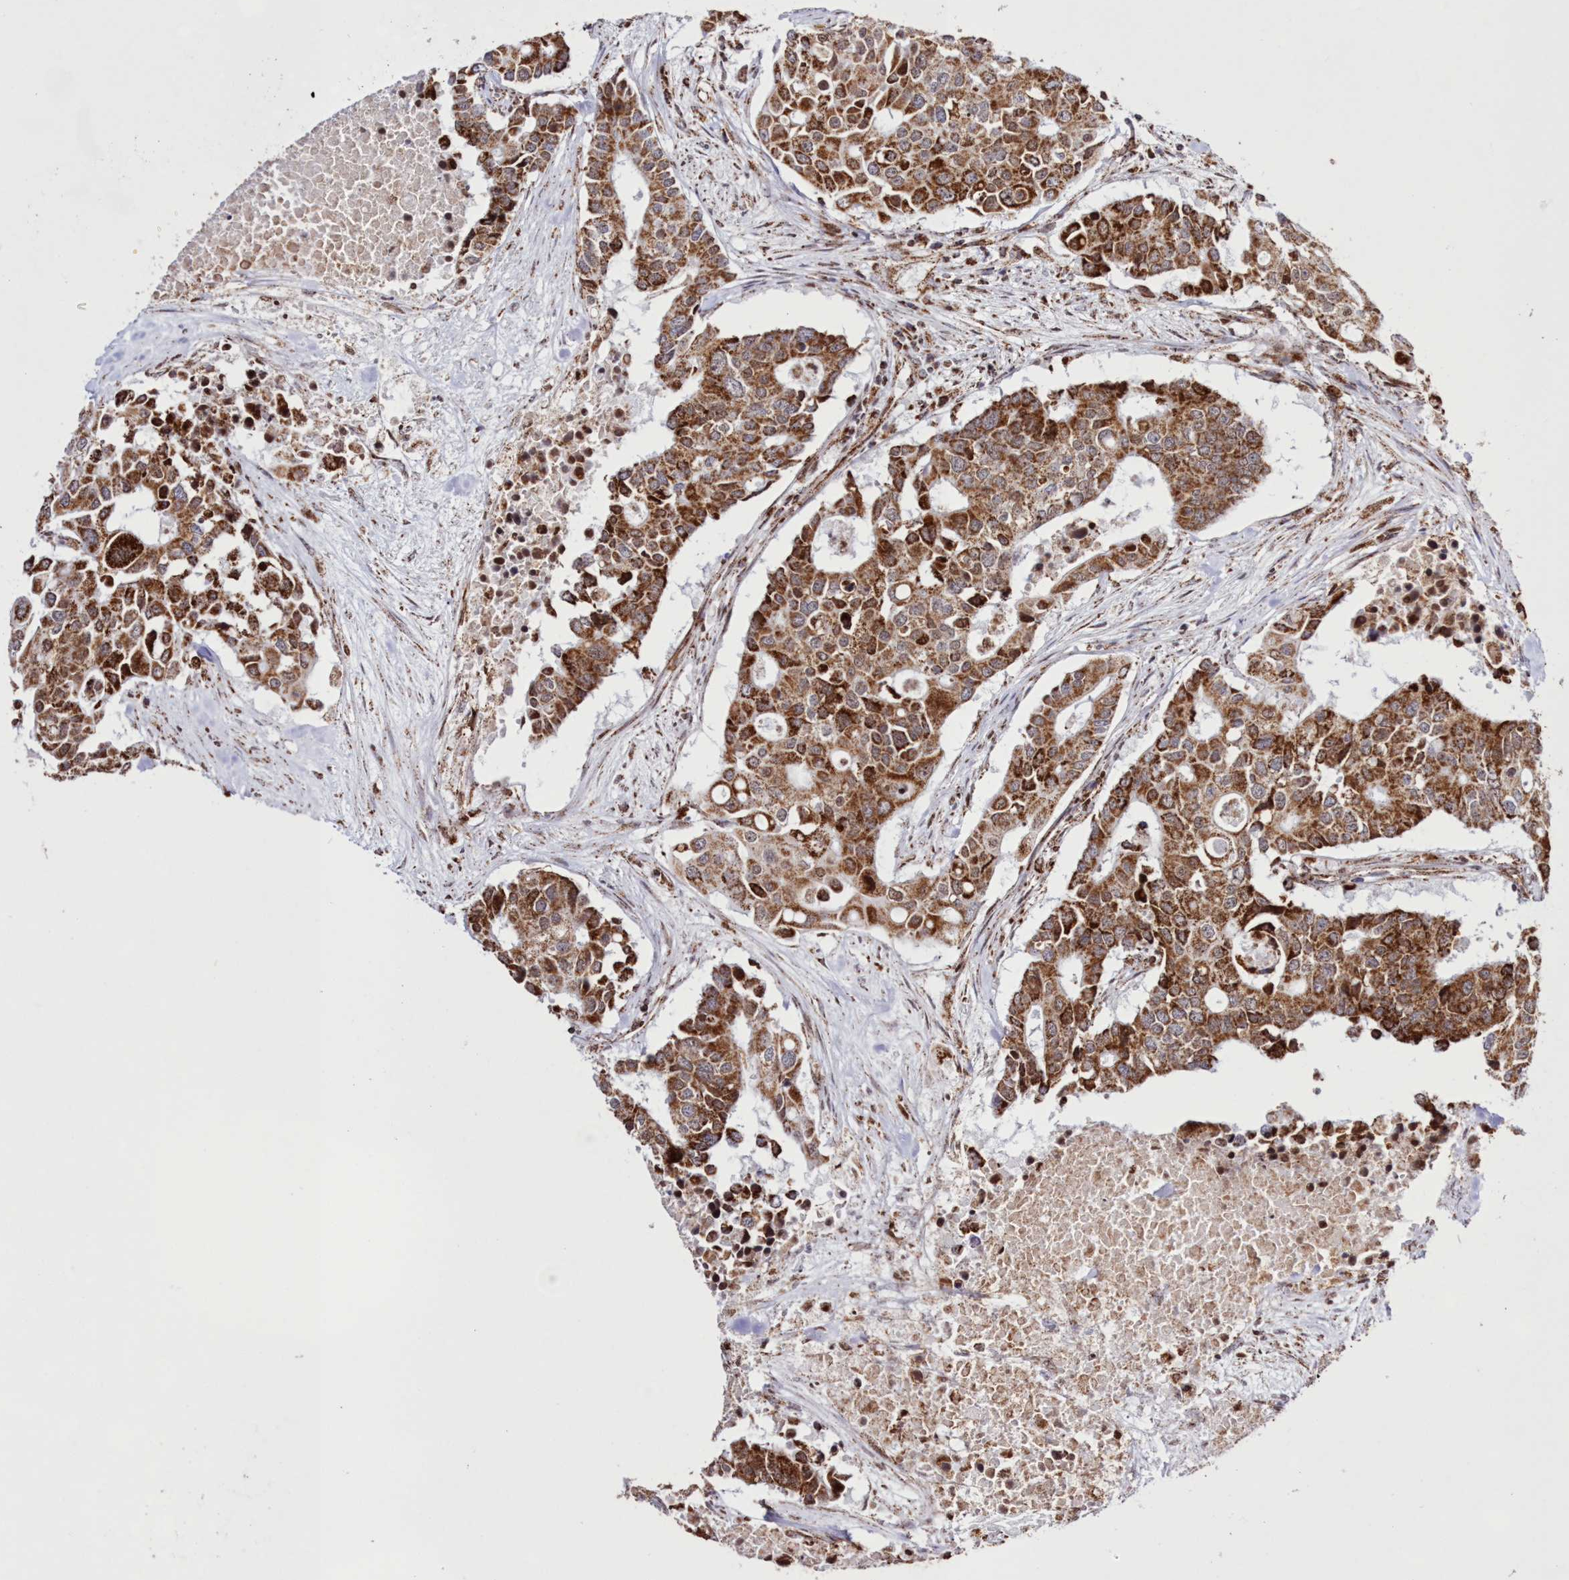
{"staining": {"intensity": "strong", "quantity": "25%-75%", "location": "cytoplasmic/membranous"}, "tissue": "colorectal cancer", "cell_type": "Tumor cells", "image_type": "cancer", "snomed": [{"axis": "morphology", "description": "Adenocarcinoma, NOS"}, {"axis": "topography", "description": "Colon"}], "caption": "Immunohistochemistry image of human colorectal adenocarcinoma stained for a protein (brown), which shows high levels of strong cytoplasmic/membranous expression in approximately 25%-75% of tumor cells.", "gene": "HADHB", "patient": {"sex": "male", "age": 77}}